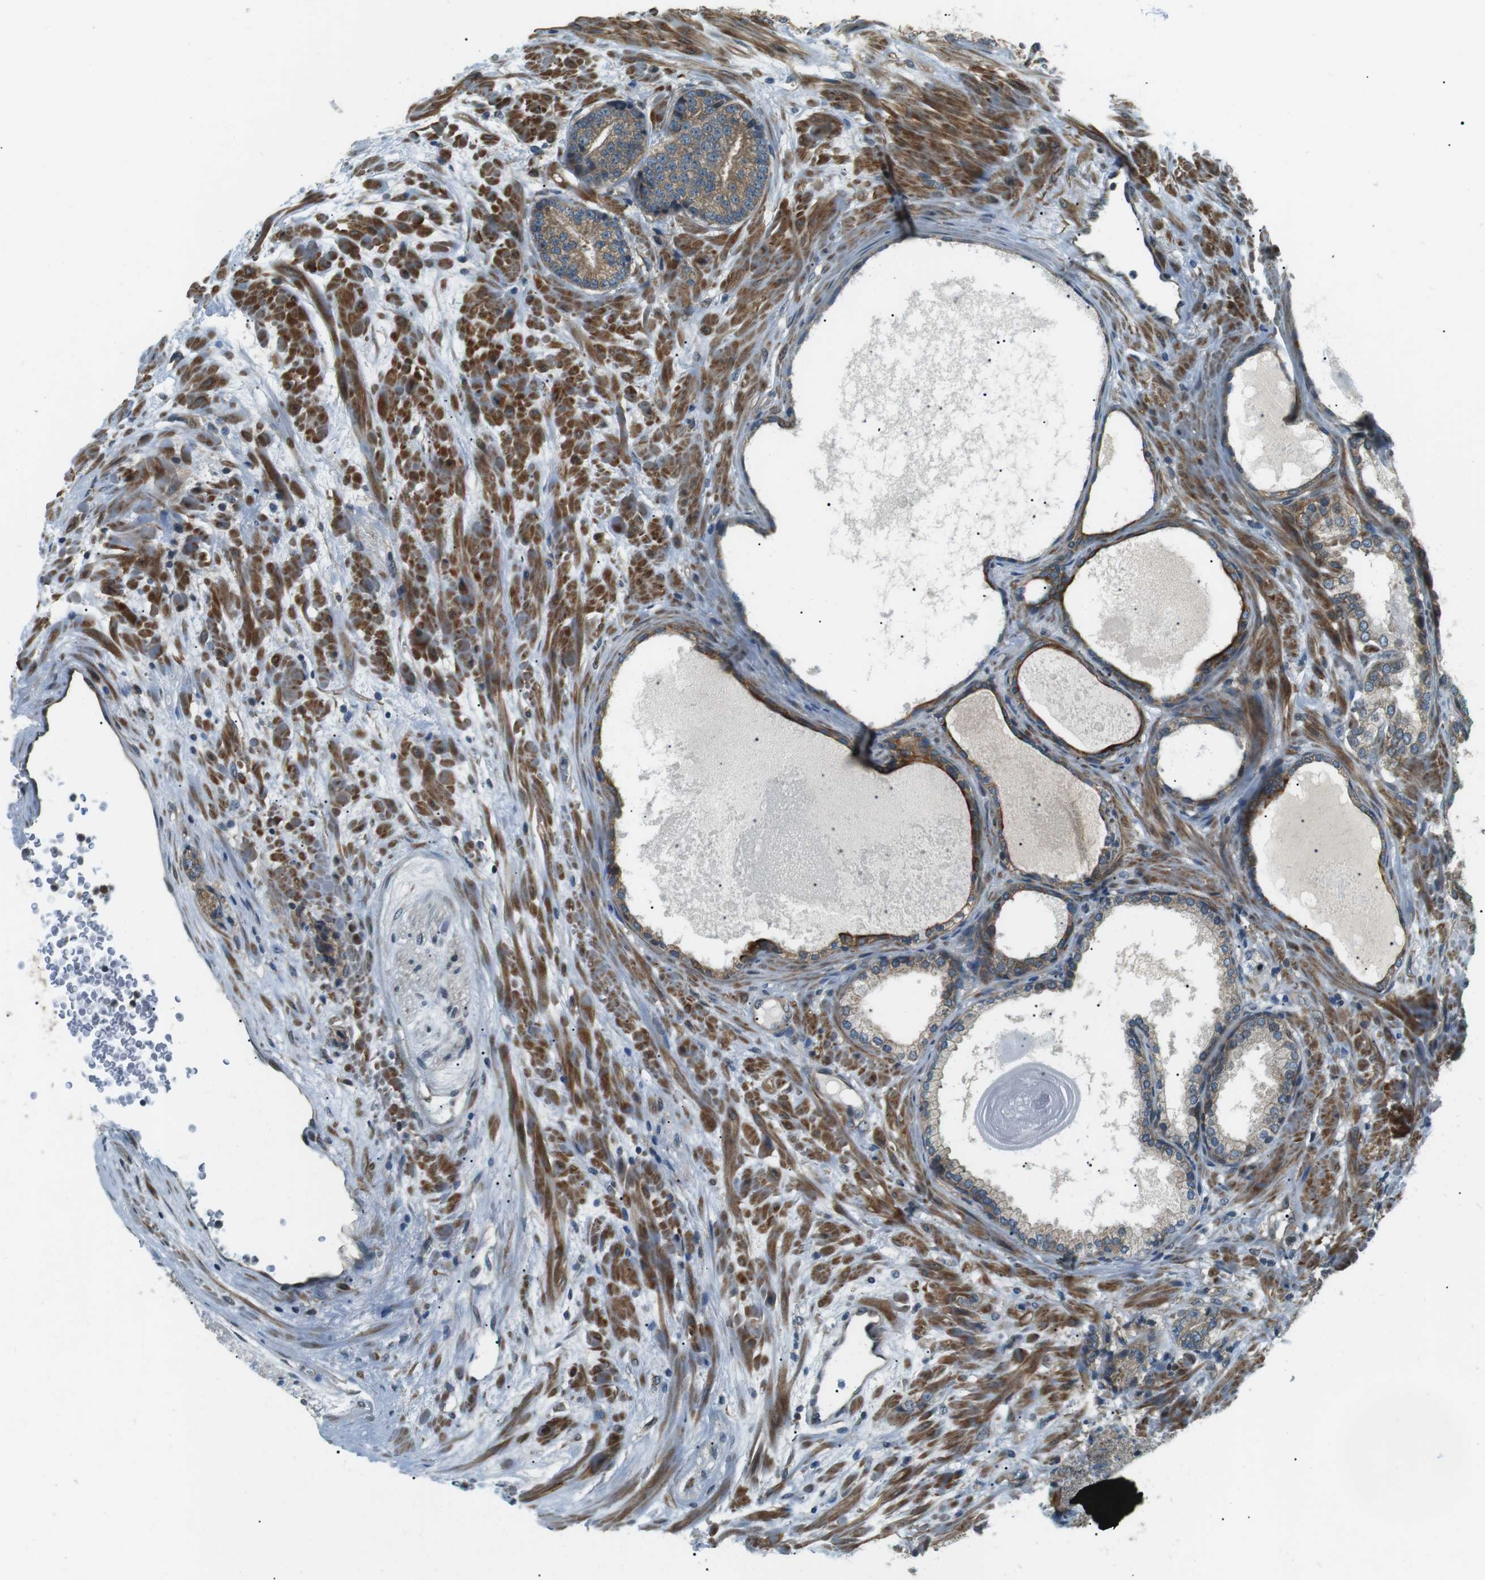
{"staining": {"intensity": "moderate", "quantity": ">75%", "location": "cytoplasmic/membranous"}, "tissue": "prostate cancer", "cell_type": "Tumor cells", "image_type": "cancer", "snomed": [{"axis": "morphology", "description": "Adenocarcinoma, High grade"}, {"axis": "topography", "description": "Prostate"}], "caption": "A brown stain highlights moderate cytoplasmic/membranous staining of a protein in prostate cancer (high-grade adenocarcinoma) tumor cells. (DAB (3,3'-diaminobenzidine) = brown stain, brightfield microscopy at high magnification).", "gene": "TMEM74", "patient": {"sex": "male", "age": 61}}